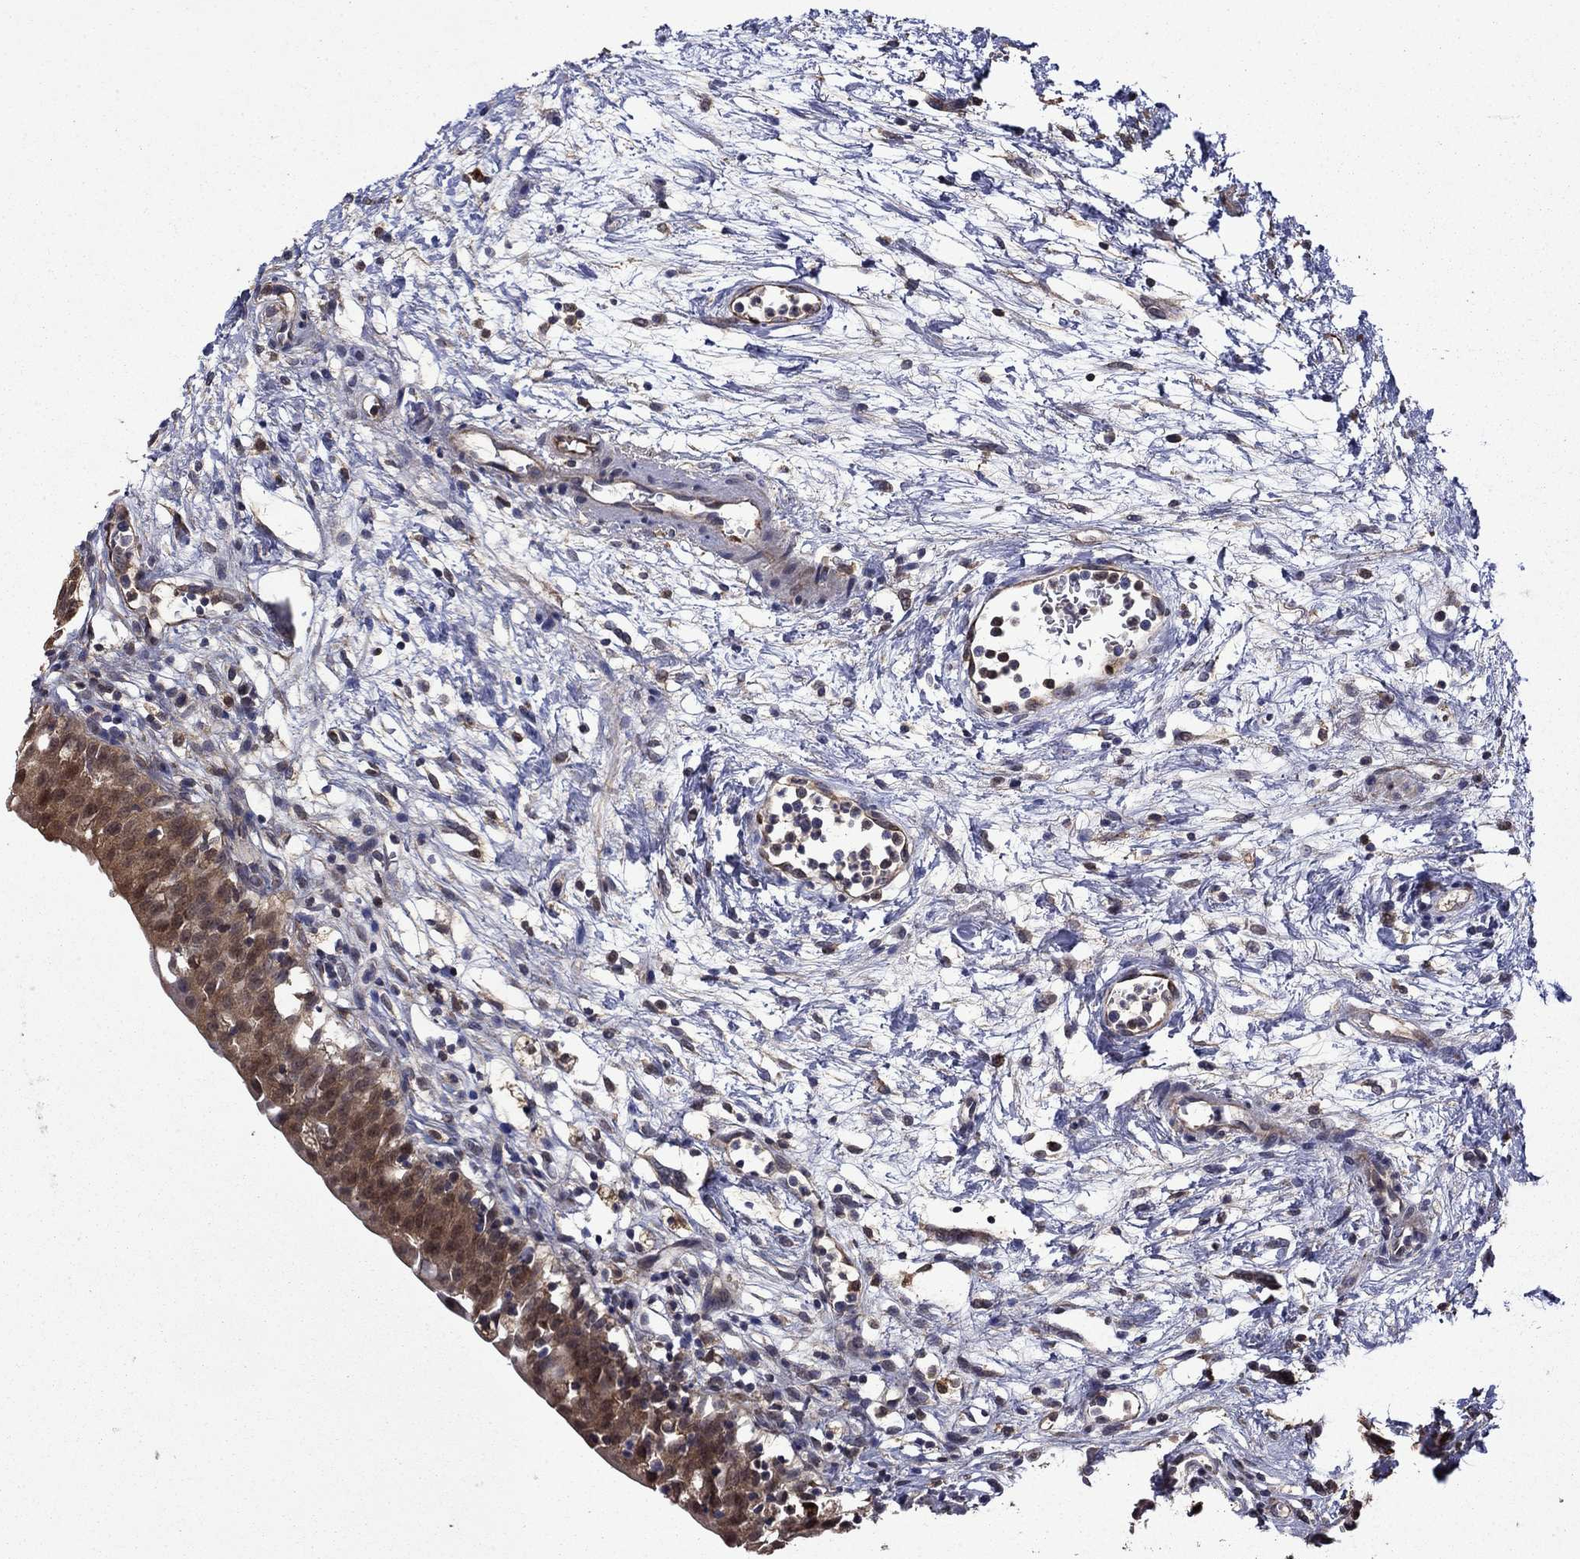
{"staining": {"intensity": "moderate", "quantity": ">75%", "location": "cytoplasmic/membranous"}, "tissue": "urinary bladder", "cell_type": "Urothelial cells", "image_type": "normal", "snomed": [{"axis": "morphology", "description": "Normal tissue, NOS"}, {"axis": "topography", "description": "Urinary bladder"}], "caption": "A brown stain highlights moderate cytoplasmic/membranous positivity of a protein in urothelial cells of unremarkable urinary bladder. The staining was performed using DAB (3,3'-diaminobenzidine) to visualize the protein expression in brown, while the nuclei were stained in blue with hematoxylin (Magnification: 20x).", "gene": "TPMT", "patient": {"sex": "male", "age": 76}}